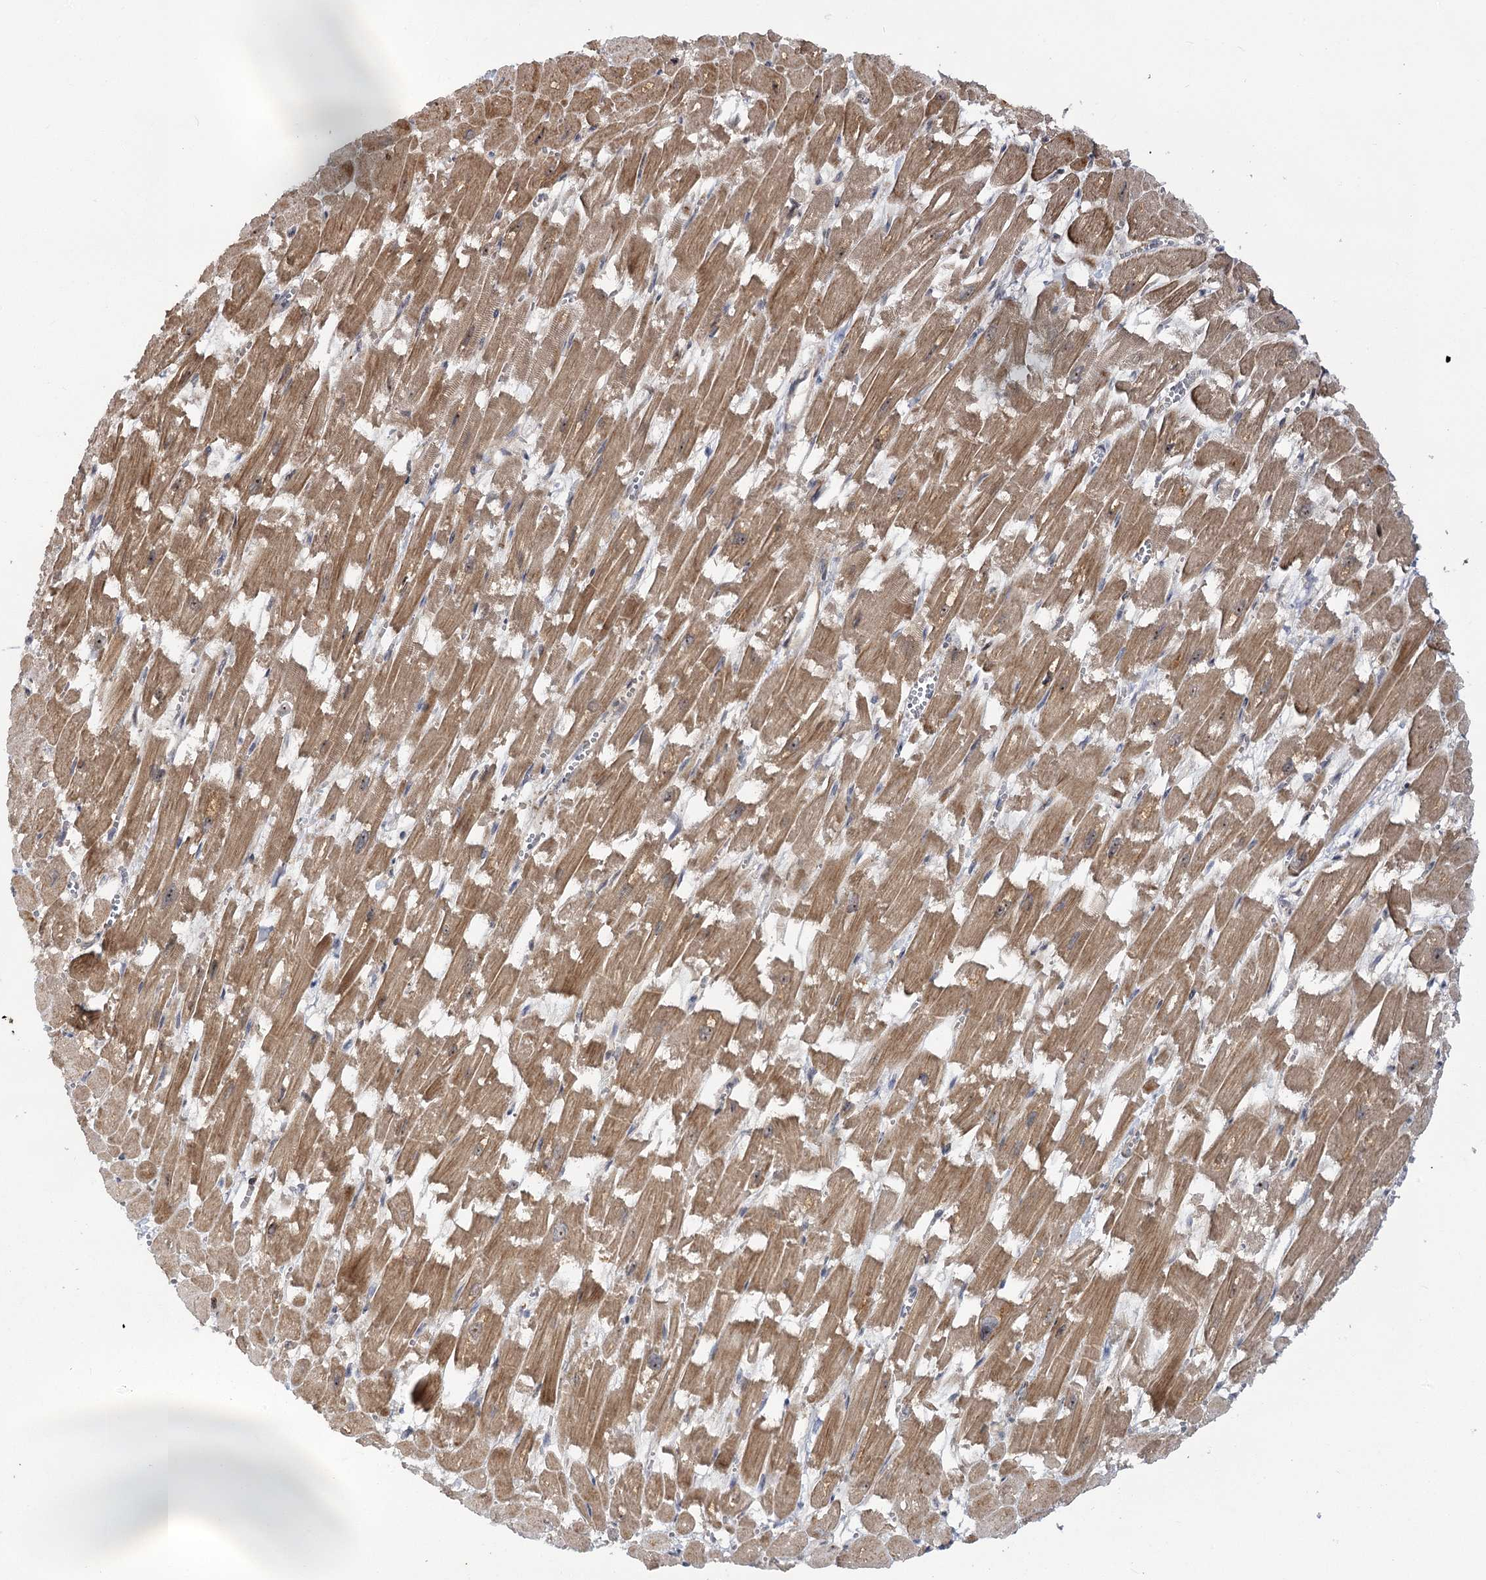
{"staining": {"intensity": "moderate", "quantity": ">75%", "location": "cytoplasmic/membranous"}, "tissue": "heart muscle", "cell_type": "Cardiomyocytes", "image_type": "normal", "snomed": [{"axis": "morphology", "description": "Normal tissue, NOS"}, {"axis": "topography", "description": "Heart"}], "caption": "This histopathology image exhibits immunohistochemistry staining of unremarkable heart muscle, with medium moderate cytoplasmic/membranous expression in about >75% of cardiomyocytes.", "gene": "PIK3C2A", "patient": {"sex": "male", "age": 54}}